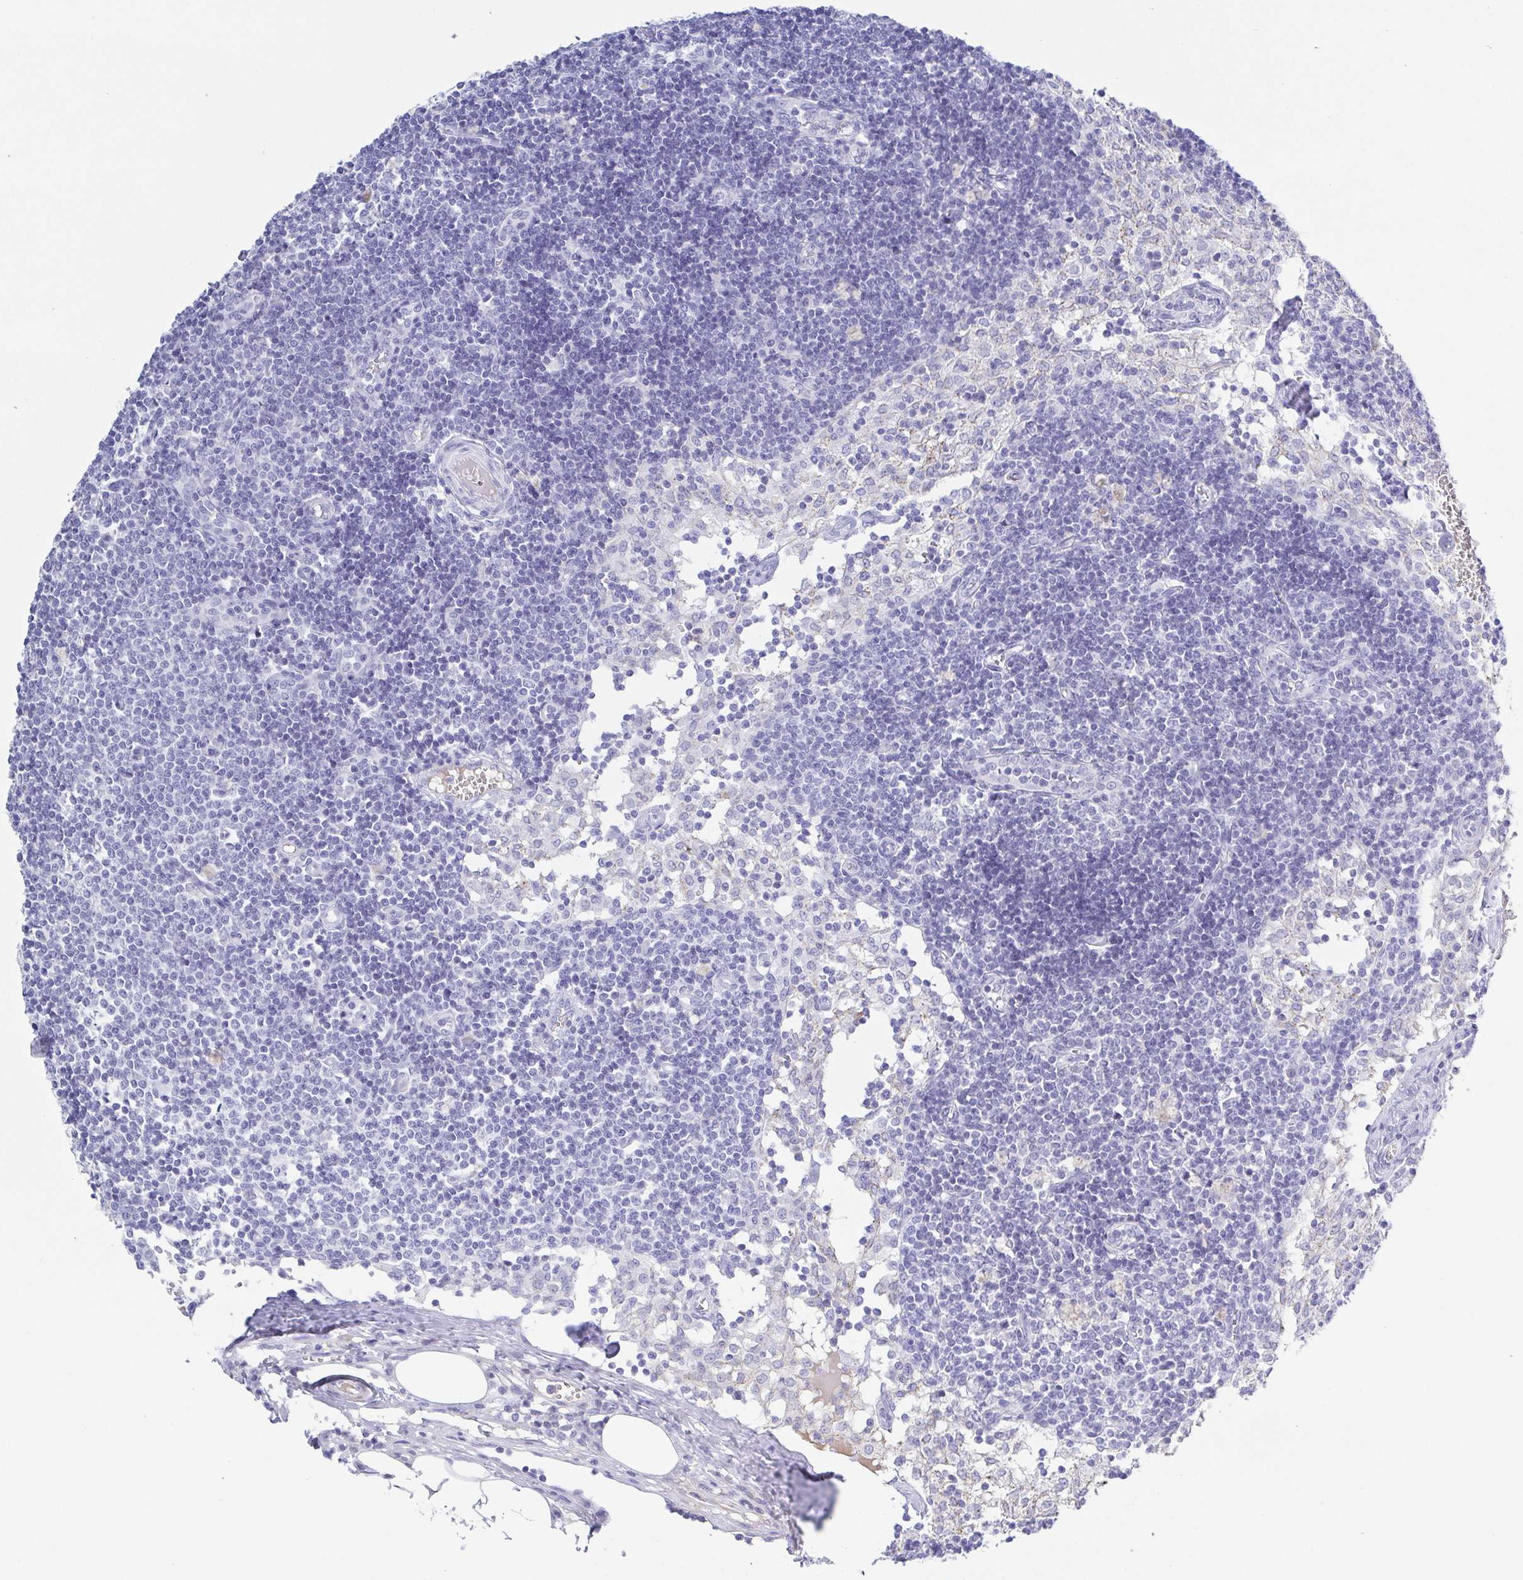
{"staining": {"intensity": "negative", "quantity": "none", "location": "none"}, "tissue": "lymph node", "cell_type": "Germinal center cells", "image_type": "normal", "snomed": [{"axis": "morphology", "description": "Normal tissue, NOS"}, {"axis": "topography", "description": "Lymph node"}], "caption": "Micrograph shows no significant protein positivity in germinal center cells of benign lymph node. (DAB IHC with hematoxylin counter stain).", "gene": "A1BG", "patient": {"sex": "female", "age": 31}}